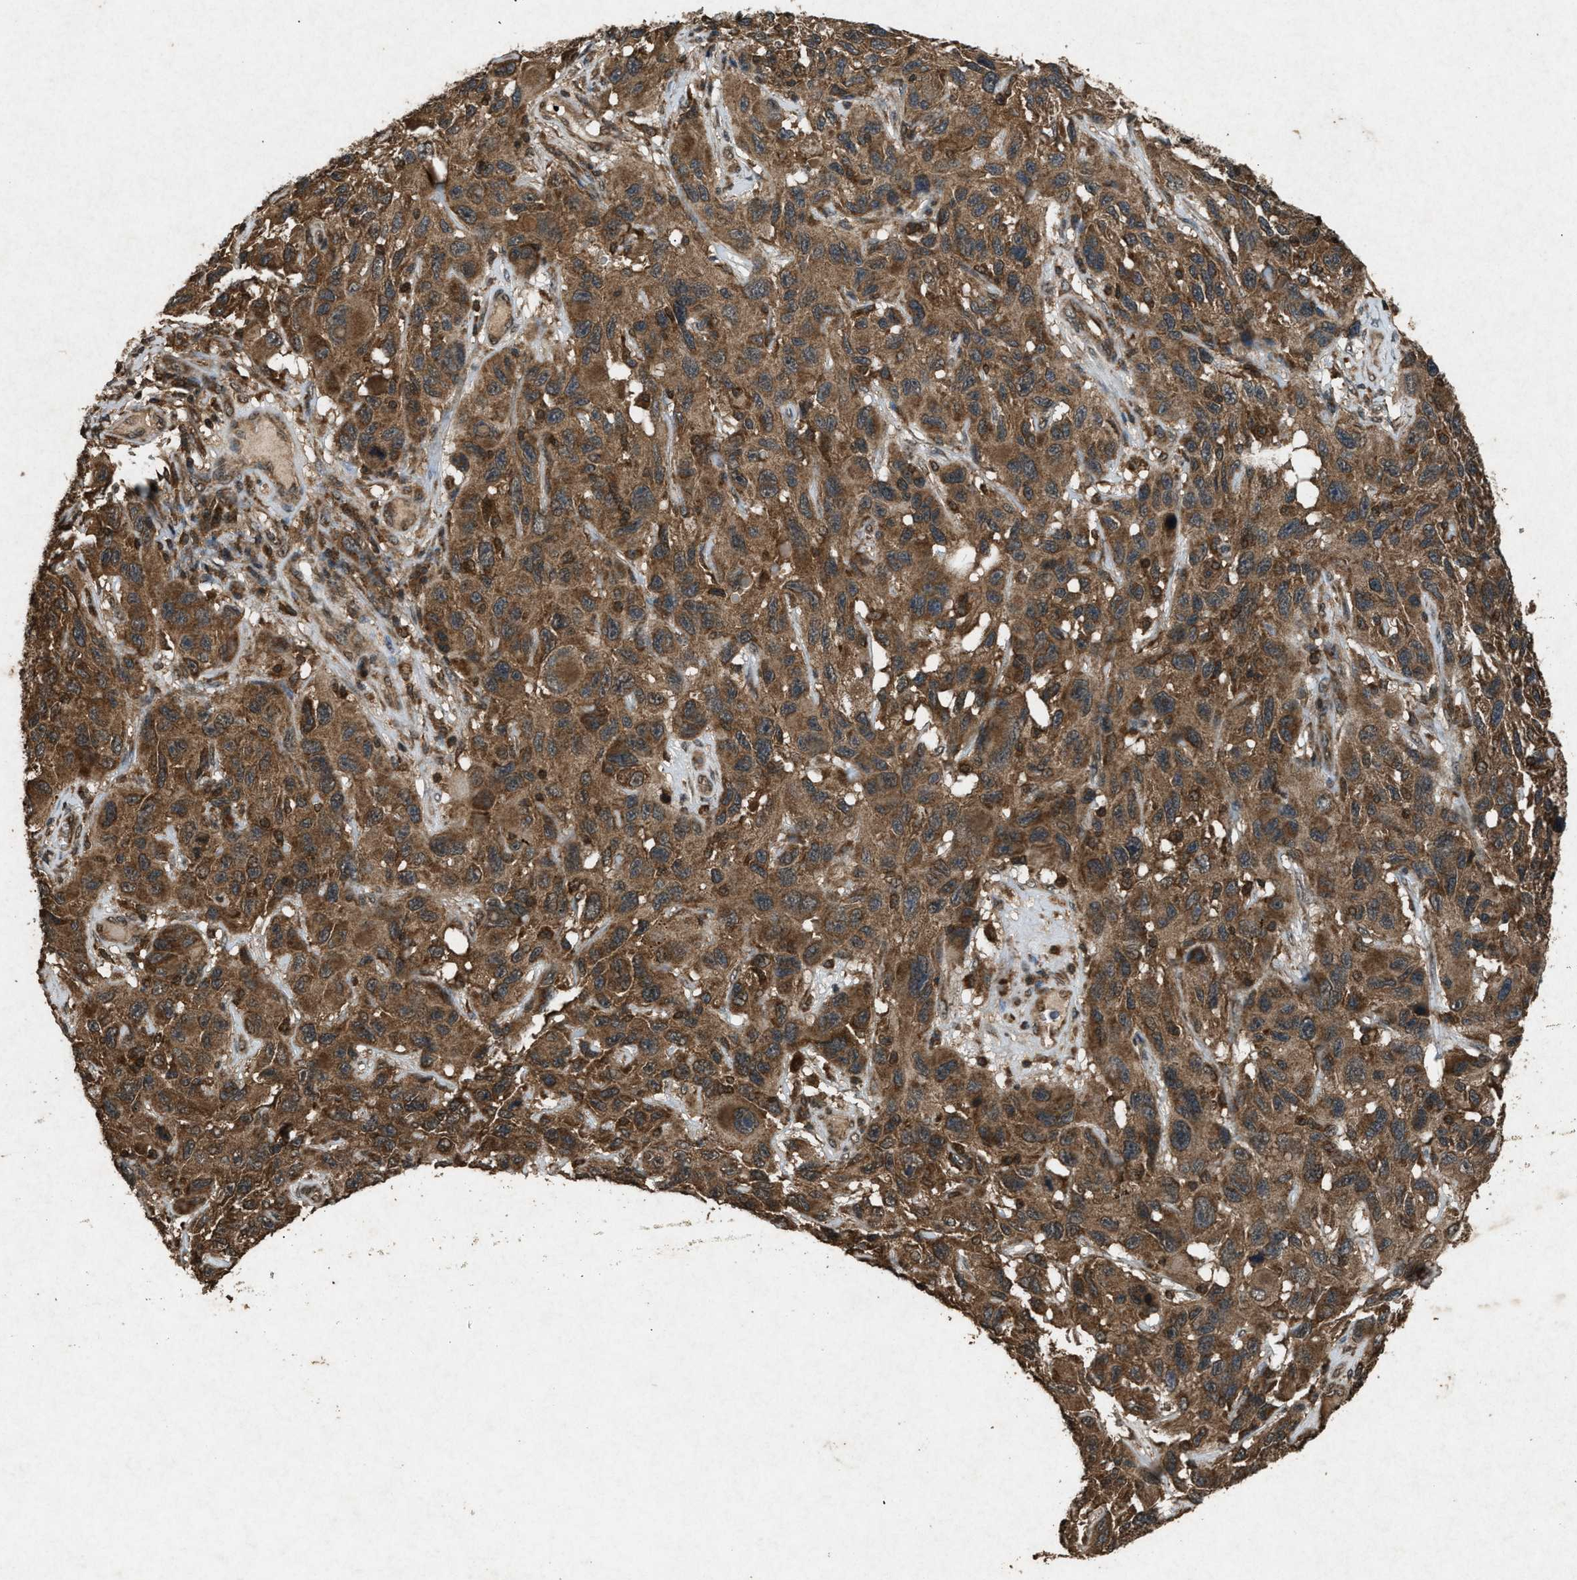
{"staining": {"intensity": "moderate", "quantity": ">75%", "location": "cytoplasmic/membranous"}, "tissue": "melanoma", "cell_type": "Tumor cells", "image_type": "cancer", "snomed": [{"axis": "morphology", "description": "Malignant melanoma, NOS"}, {"axis": "topography", "description": "Skin"}], "caption": "High-magnification brightfield microscopy of malignant melanoma stained with DAB (3,3'-diaminobenzidine) (brown) and counterstained with hematoxylin (blue). tumor cells exhibit moderate cytoplasmic/membranous staining is appreciated in about>75% of cells.", "gene": "OAS1", "patient": {"sex": "male", "age": 53}}